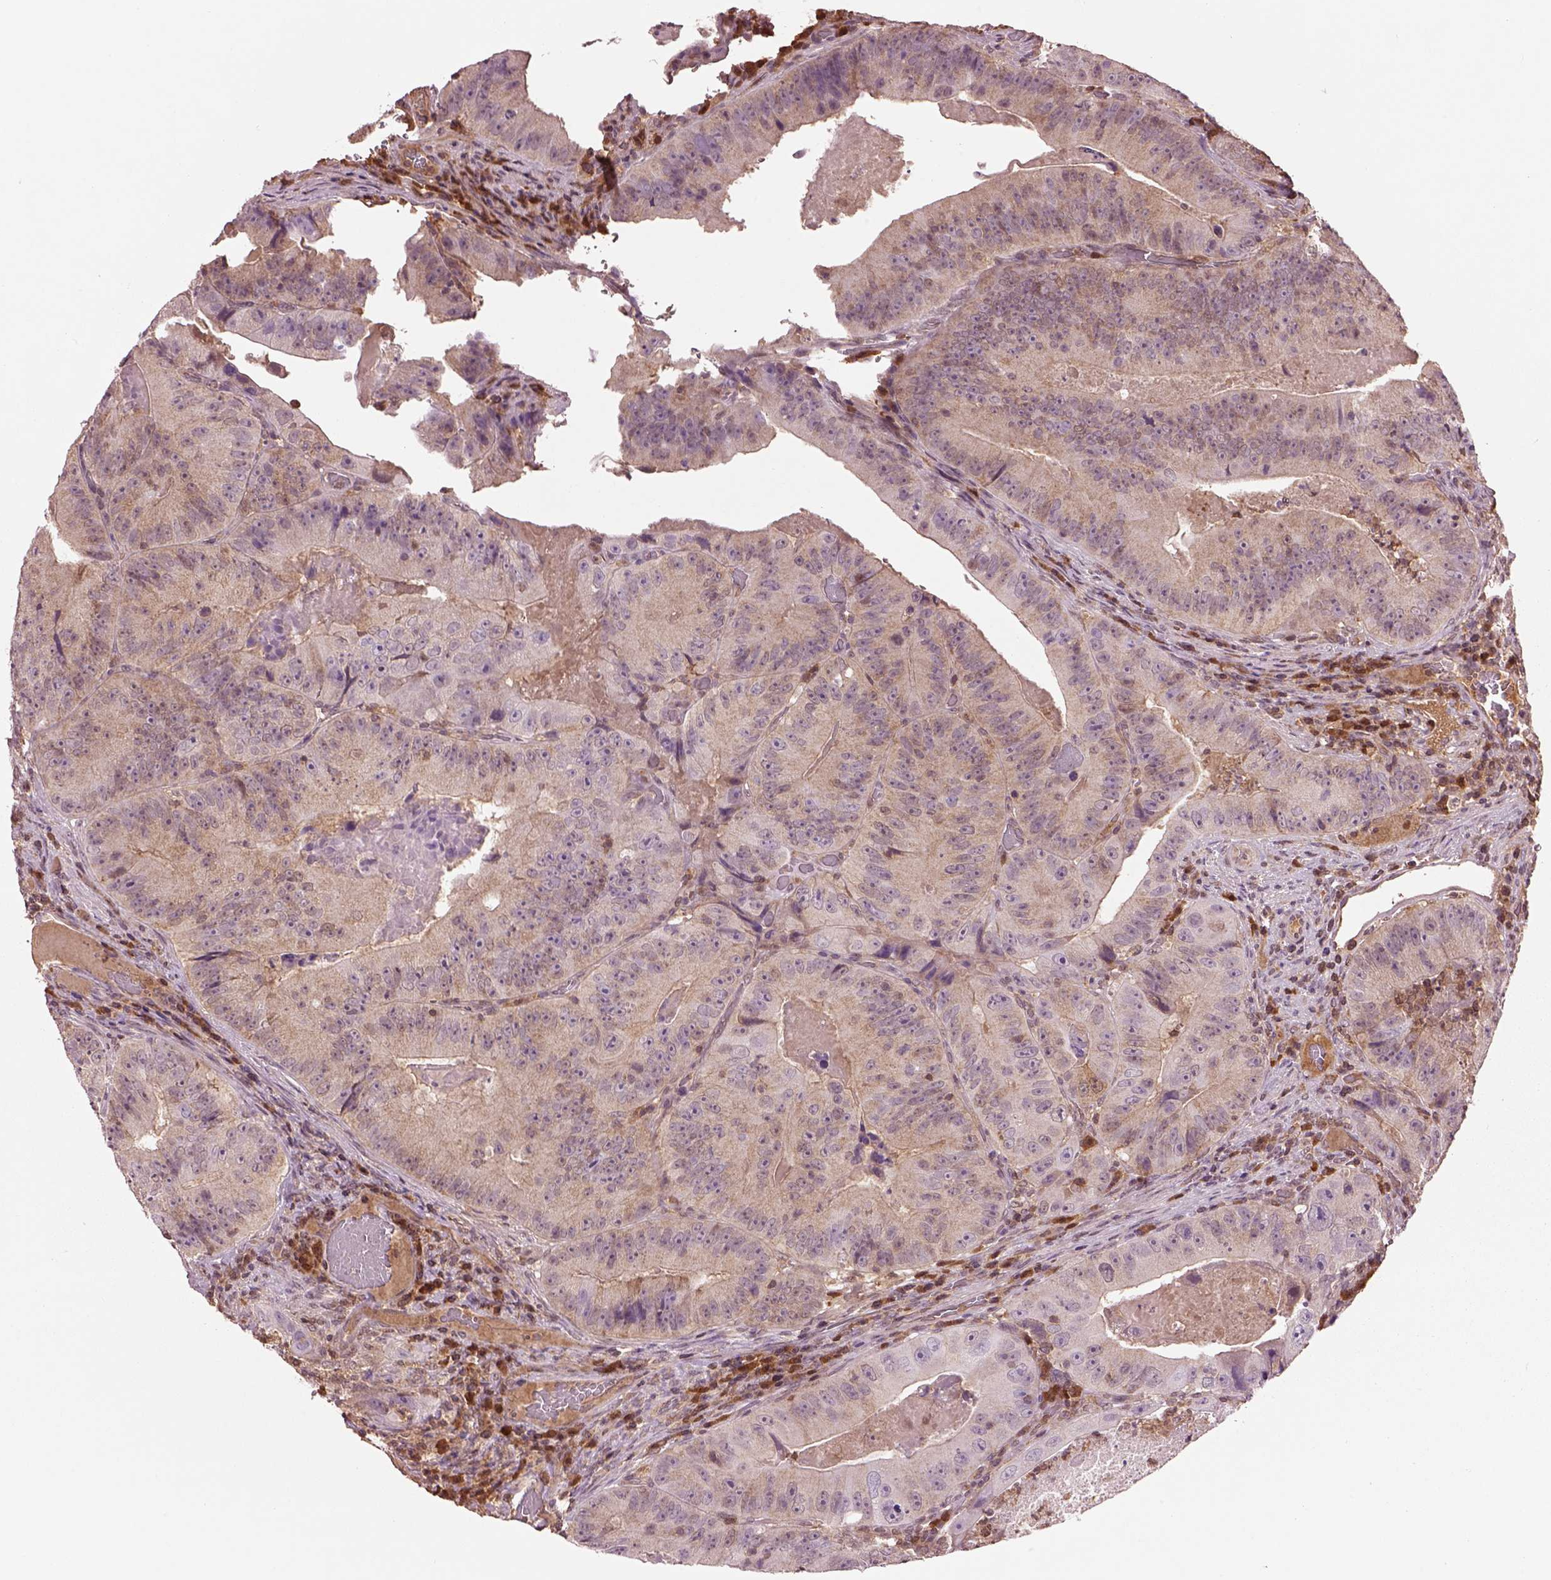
{"staining": {"intensity": "weak", "quantity": ">75%", "location": "cytoplasmic/membranous"}, "tissue": "colorectal cancer", "cell_type": "Tumor cells", "image_type": "cancer", "snomed": [{"axis": "morphology", "description": "Adenocarcinoma, NOS"}, {"axis": "topography", "description": "Colon"}], "caption": "Immunohistochemistry (IHC) of human colorectal cancer (adenocarcinoma) shows low levels of weak cytoplasmic/membranous expression in approximately >75% of tumor cells. The staining was performed using DAB, with brown indicating positive protein expression. Nuclei are stained blue with hematoxylin.", "gene": "MDP1", "patient": {"sex": "female", "age": 86}}